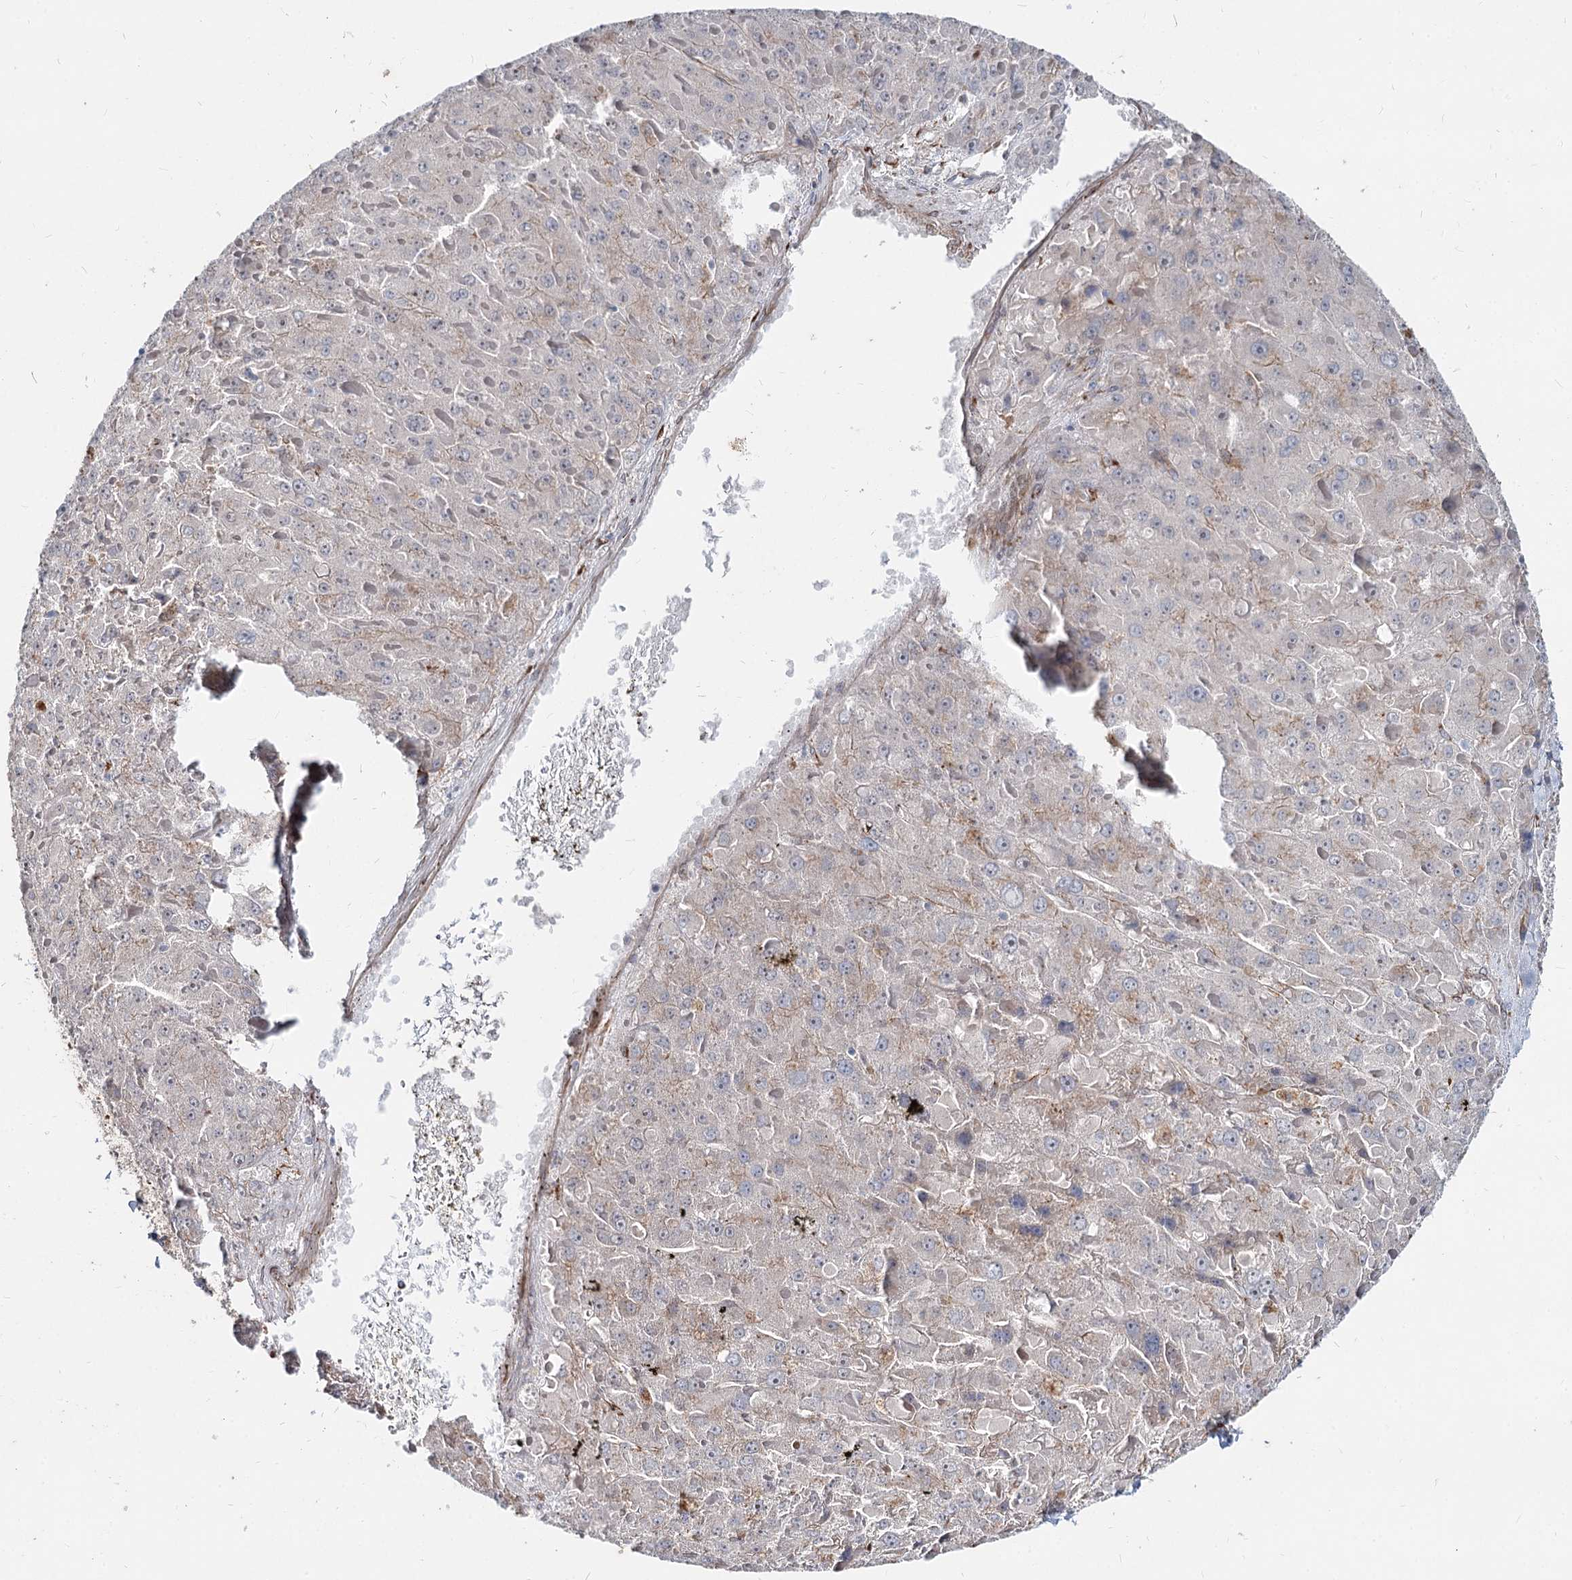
{"staining": {"intensity": "weak", "quantity": "<25%", "location": "cytoplasmic/membranous"}, "tissue": "liver cancer", "cell_type": "Tumor cells", "image_type": "cancer", "snomed": [{"axis": "morphology", "description": "Carcinoma, Hepatocellular, NOS"}, {"axis": "topography", "description": "Liver"}], "caption": "Tumor cells are negative for brown protein staining in liver cancer (hepatocellular carcinoma).", "gene": "SPART", "patient": {"sex": "female", "age": 73}}